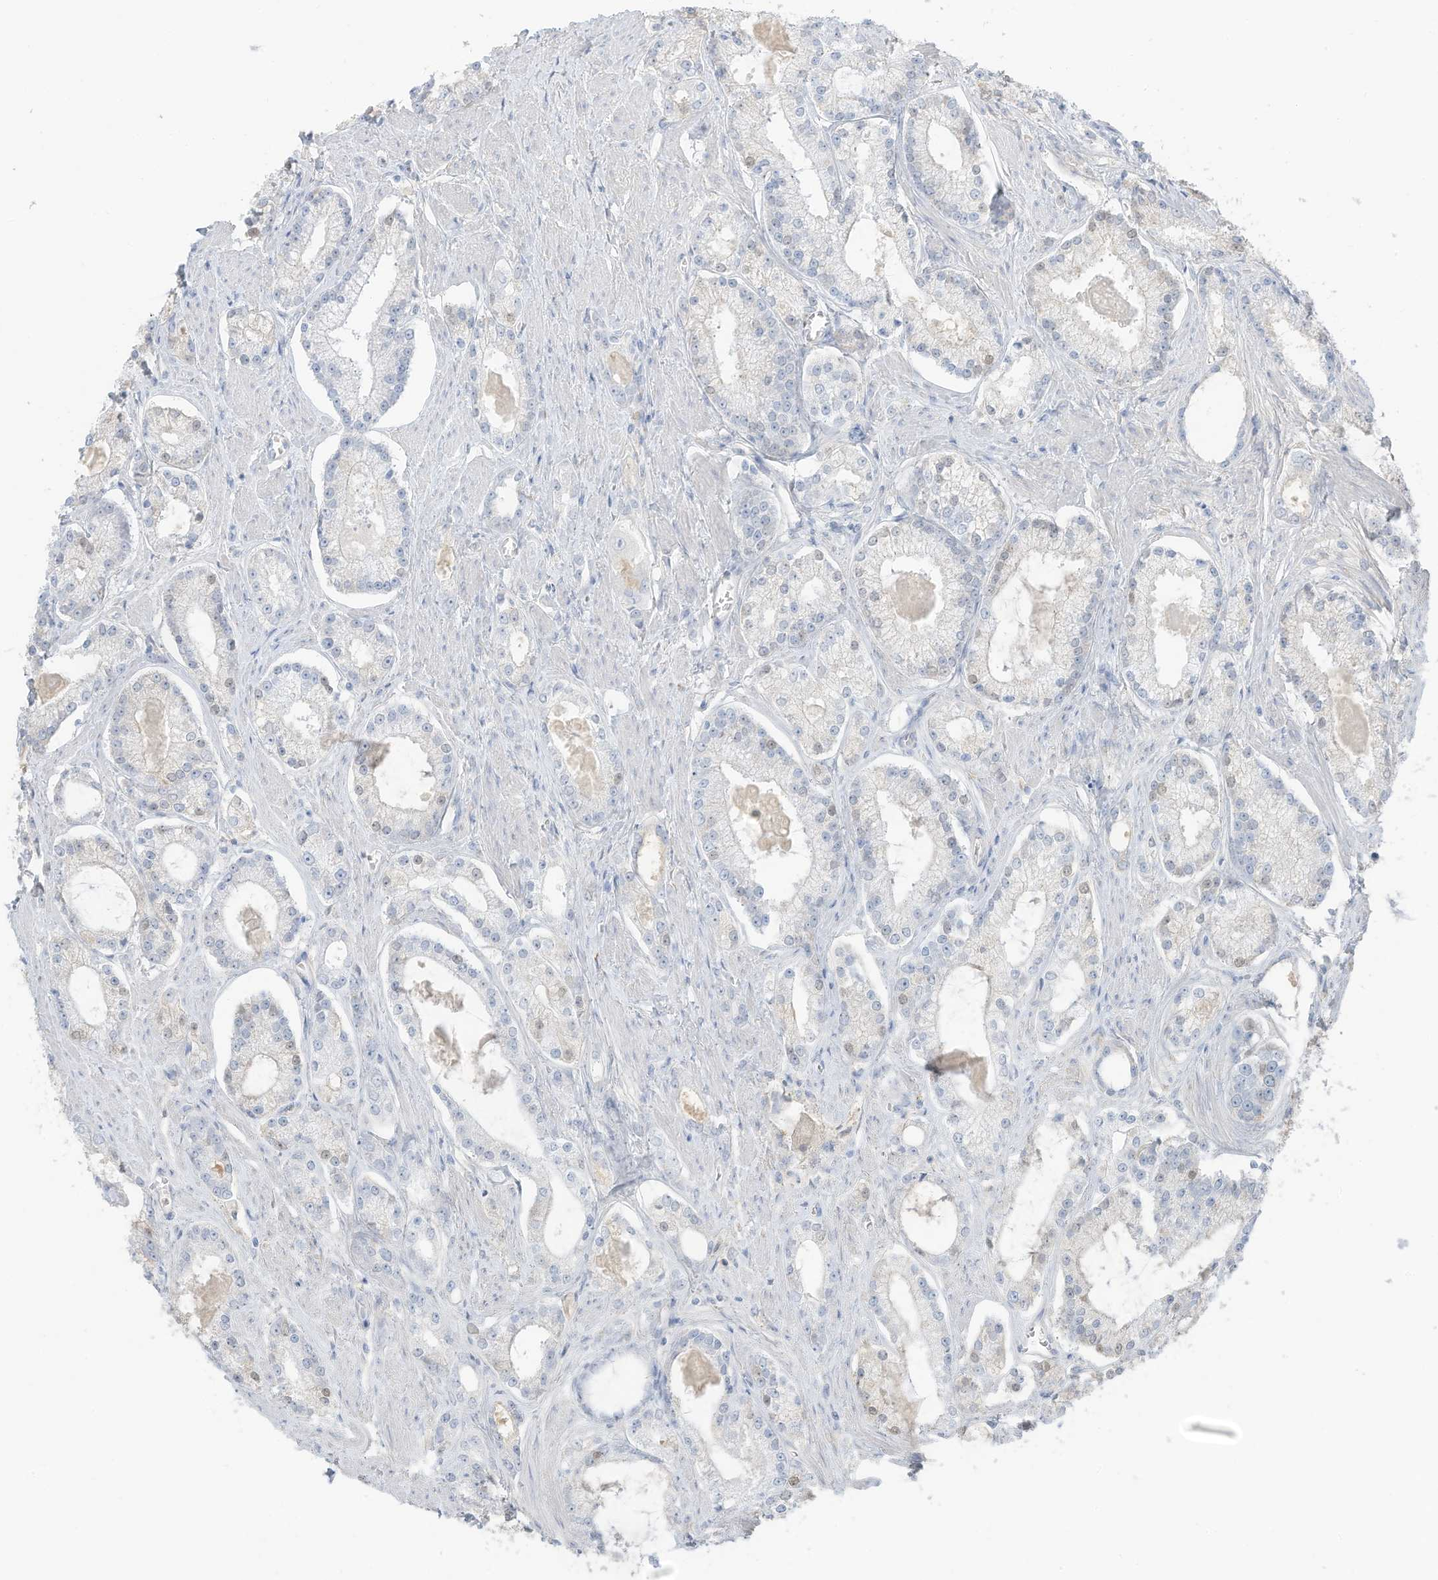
{"staining": {"intensity": "negative", "quantity": "none", "location": "none"}, "tissue": "prostate cancer", "cell_type": "Tumor cells", "image_type": "cancer", "snomed": [{"axis": "morphology", "description": "Adenocarcinoma, Low grade"}, {"axis": "topography", "description": "Prostate"}], "caption": "Immunohistochemistry (IHC) micrograph of human low-grade adenocarcinoma (prostate) stained for a protein (brown), which reveals no positivity in tumor cells.", "gene": "HSD17B13", "patient": {"sex": "male", "age": 54}}